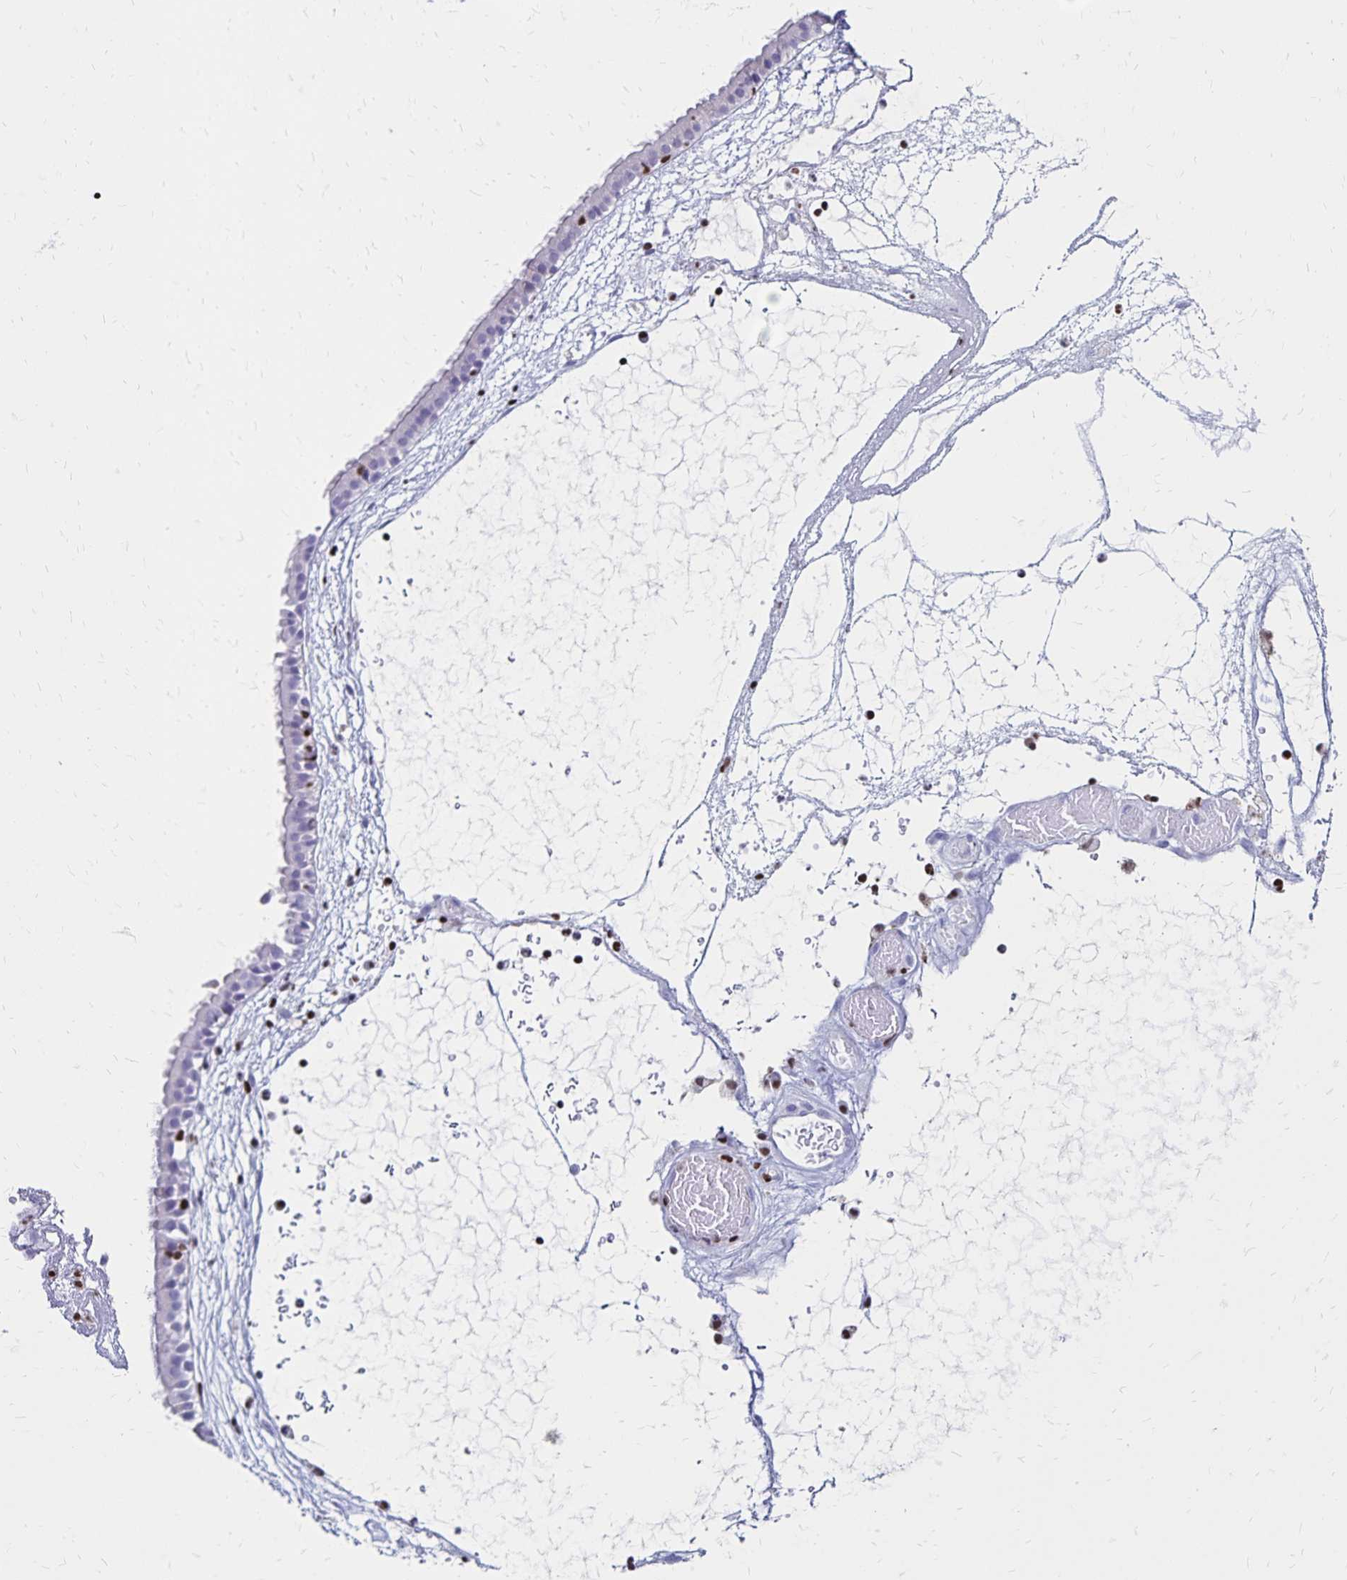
{"staining": {"intensity": "negative", "quantity": "none", "location": "none"}, "tissue": "nasopharynx", "cell_type": "Respiratory epithelial cells", "image_type": "normal", "snomed": [{"axis": "morphology", "description": "Normal tissue, NOS"}, {"axis": "topography", "description": "Nasopharynx"}], "caption": "This micrograph is of normal nasopharynx stained with immunohistochemistry (IHC) to label a protein in brown with the nuclei are counter-stained blue. There is no expression in respiratory epithelial cells.", "gene": "IKZF1", "patient": {"sex": "male", "age": 24}}